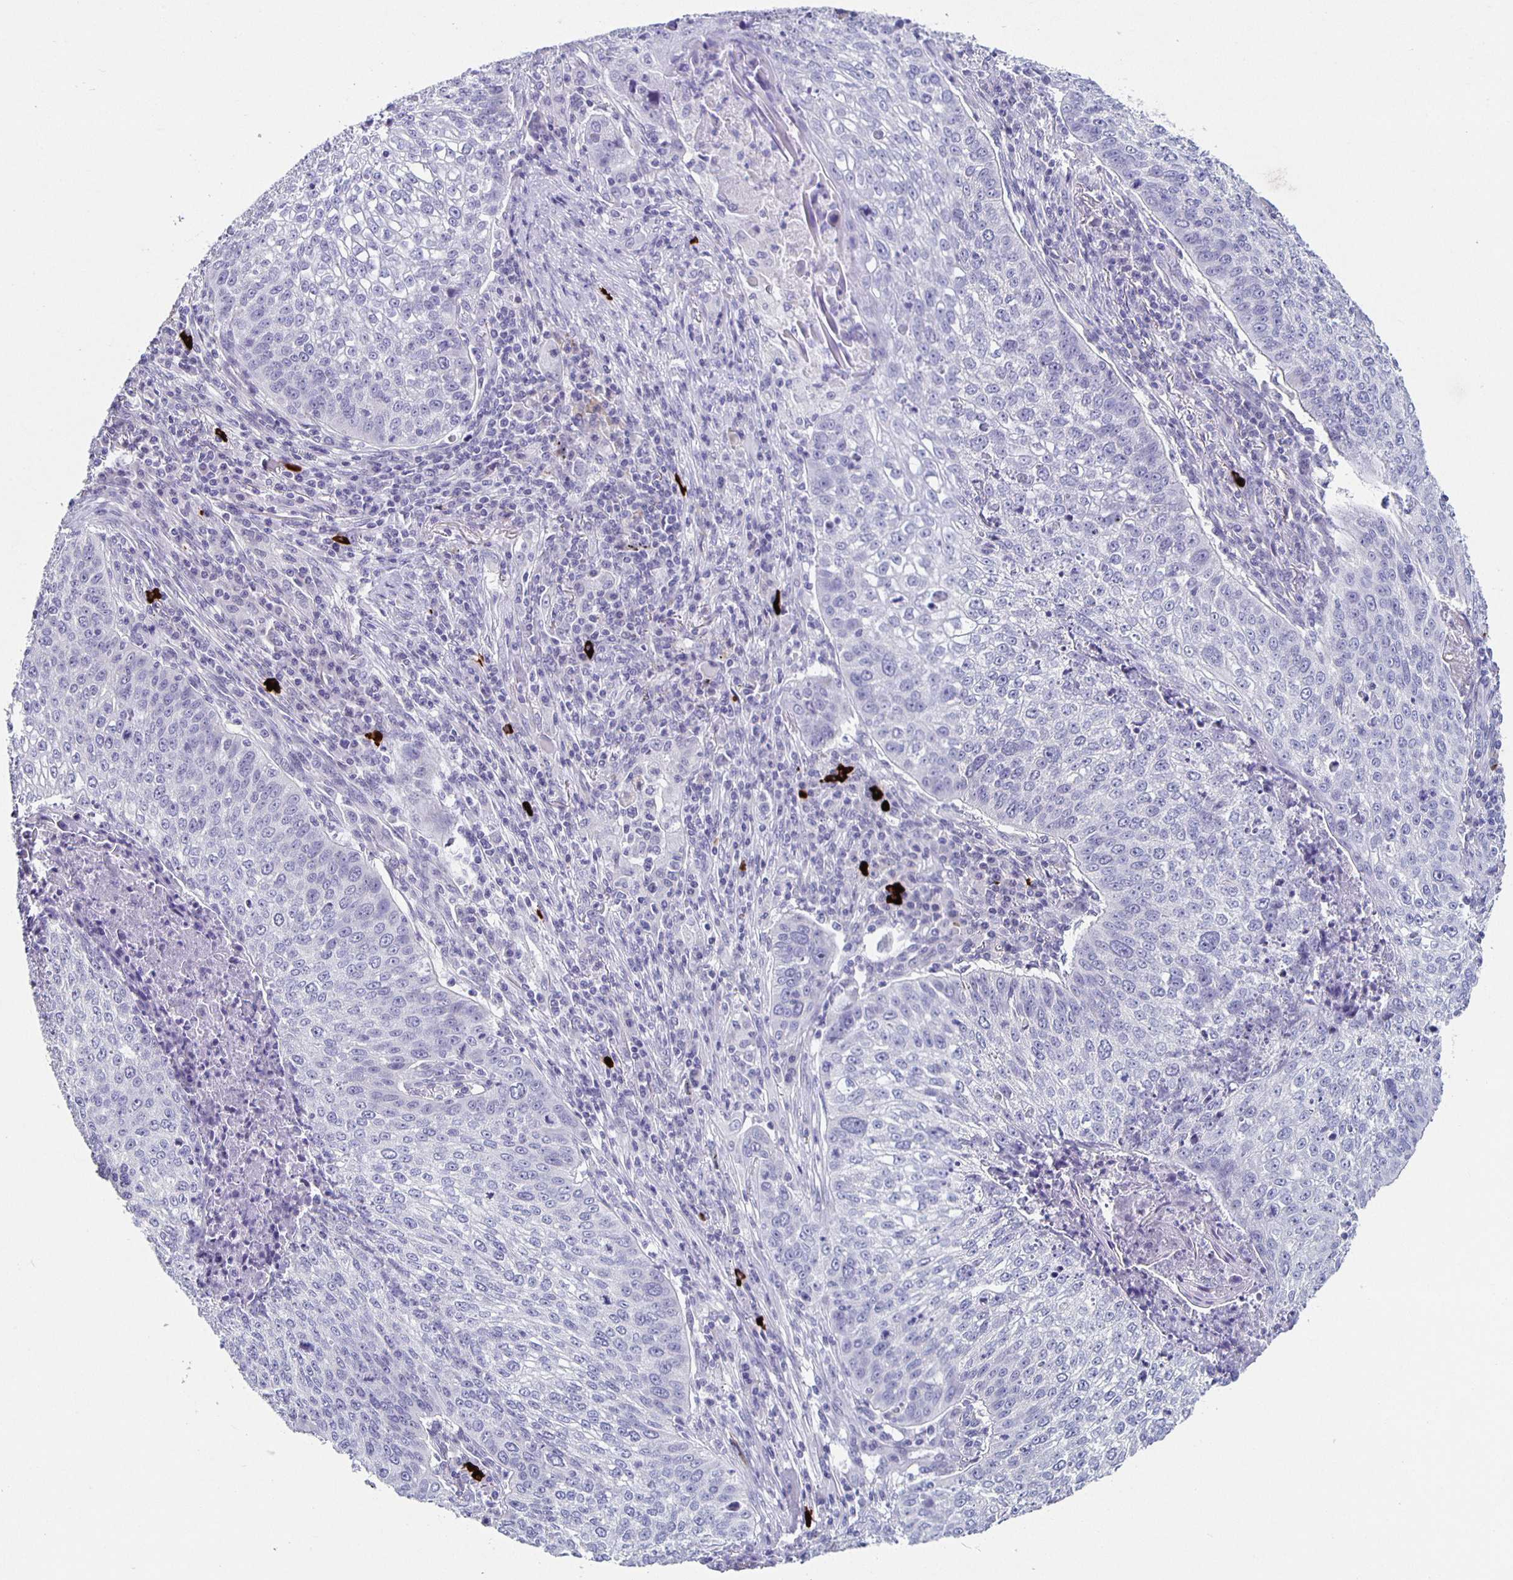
{"staining": {"intensity": "negative", "quantity": "none", "location": "none"}, "tissue": "lung cancer", "cell_type": "Tumor cells", "image_type": "cancer", "snomed": [{"axis": "morphology", "description": "Squamous cell carcinoma, NOS"}, {"axis": "topography", "description": "Lung"}], "caption": "Immunohistochemistry histopathology image of neoplastic tissue: squamous cell carcinoma (lung) stained with DAB demonstrates no significant protein staining in tumor cells.", "gene": "CARNS1", "patient": {"sex": "male", "age": 63}}